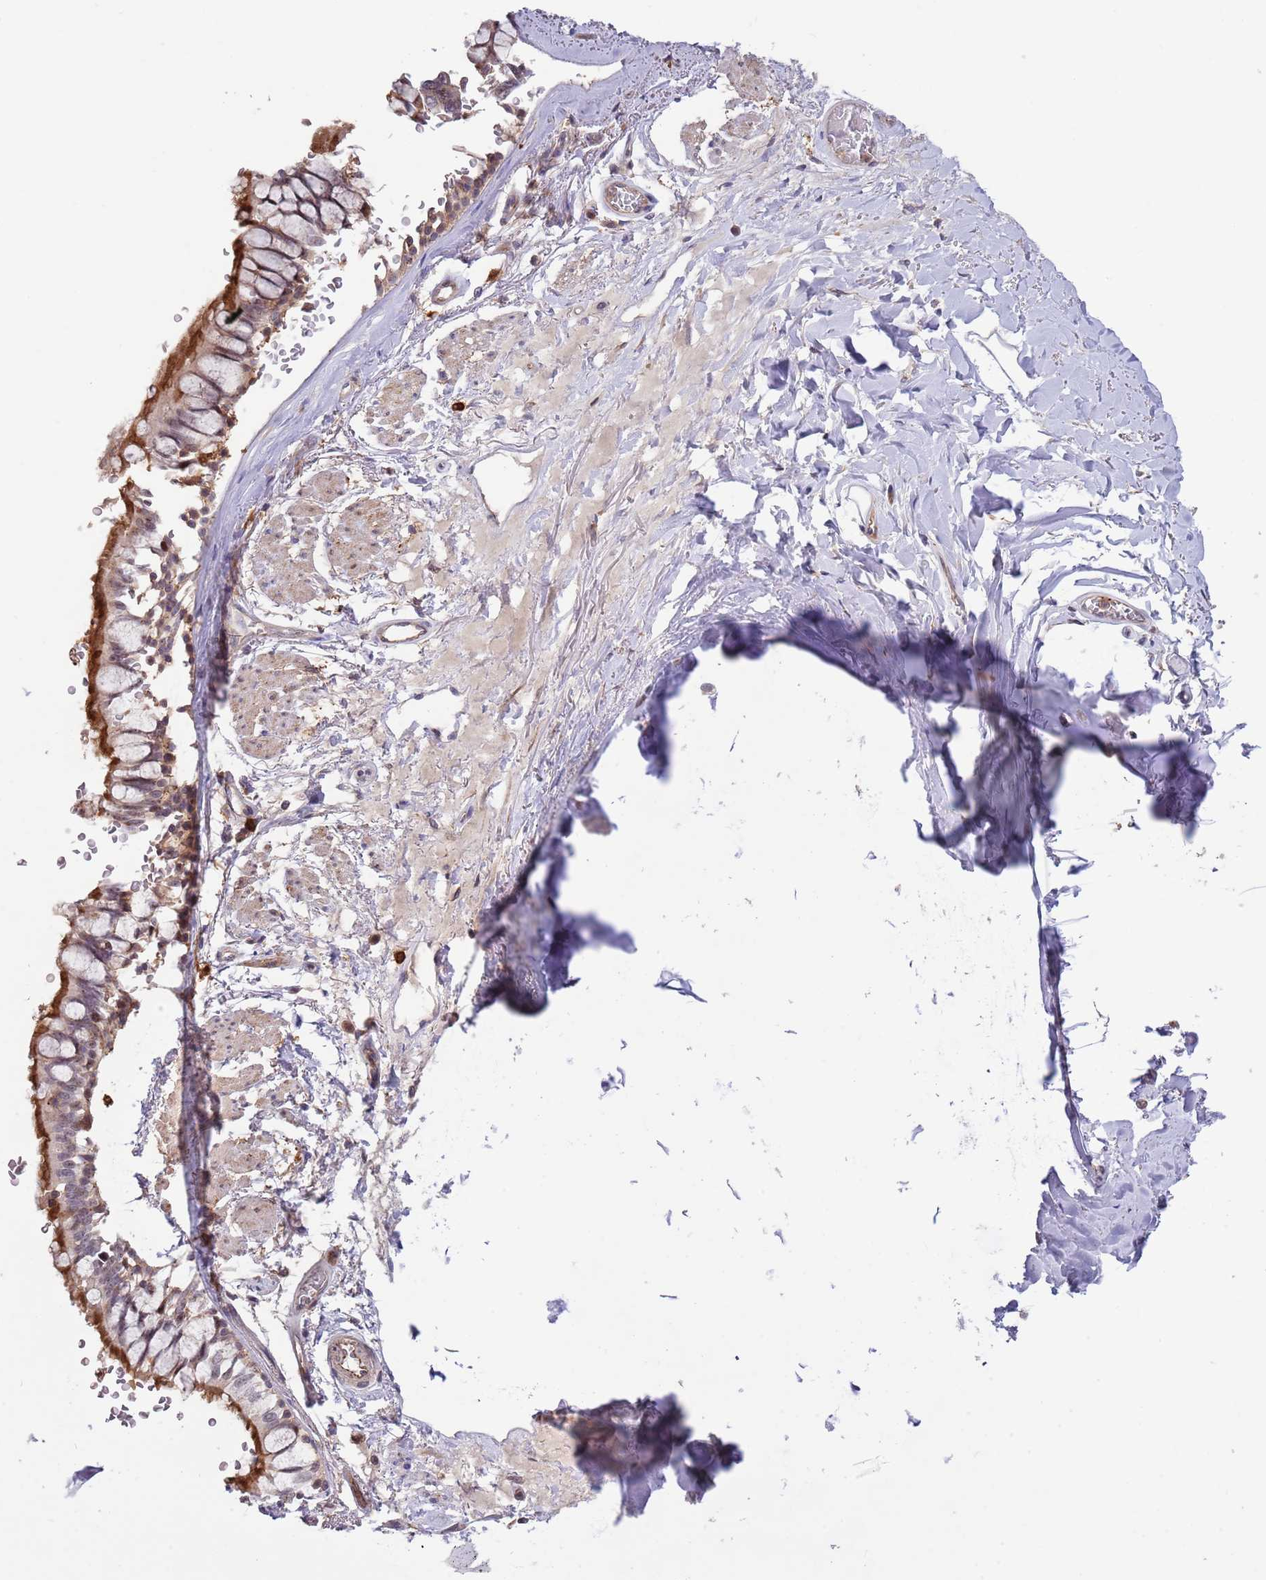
{"staining": {"intensity": "strong", "quantity": ">75%", "location": "cytoplasmic/membranous"}, "tissue": "bronchus", "cell_type": "Respiratory epithelial cells", "image_type": "normal", "snomed": [{"axis": "morphology", "description": "Normal tissue, NOS"}, {"axis": "topography", "description": "Bronchus"}], "caption": "Immunohistochemical staining of unremarkable human bronchus exhibits strong cytoplasmic/membranous protein staining in approximately >75% of respiratory epithelial cells.", "gene": "CCNJL", "patient": {"sex": "male", "age": 70}}